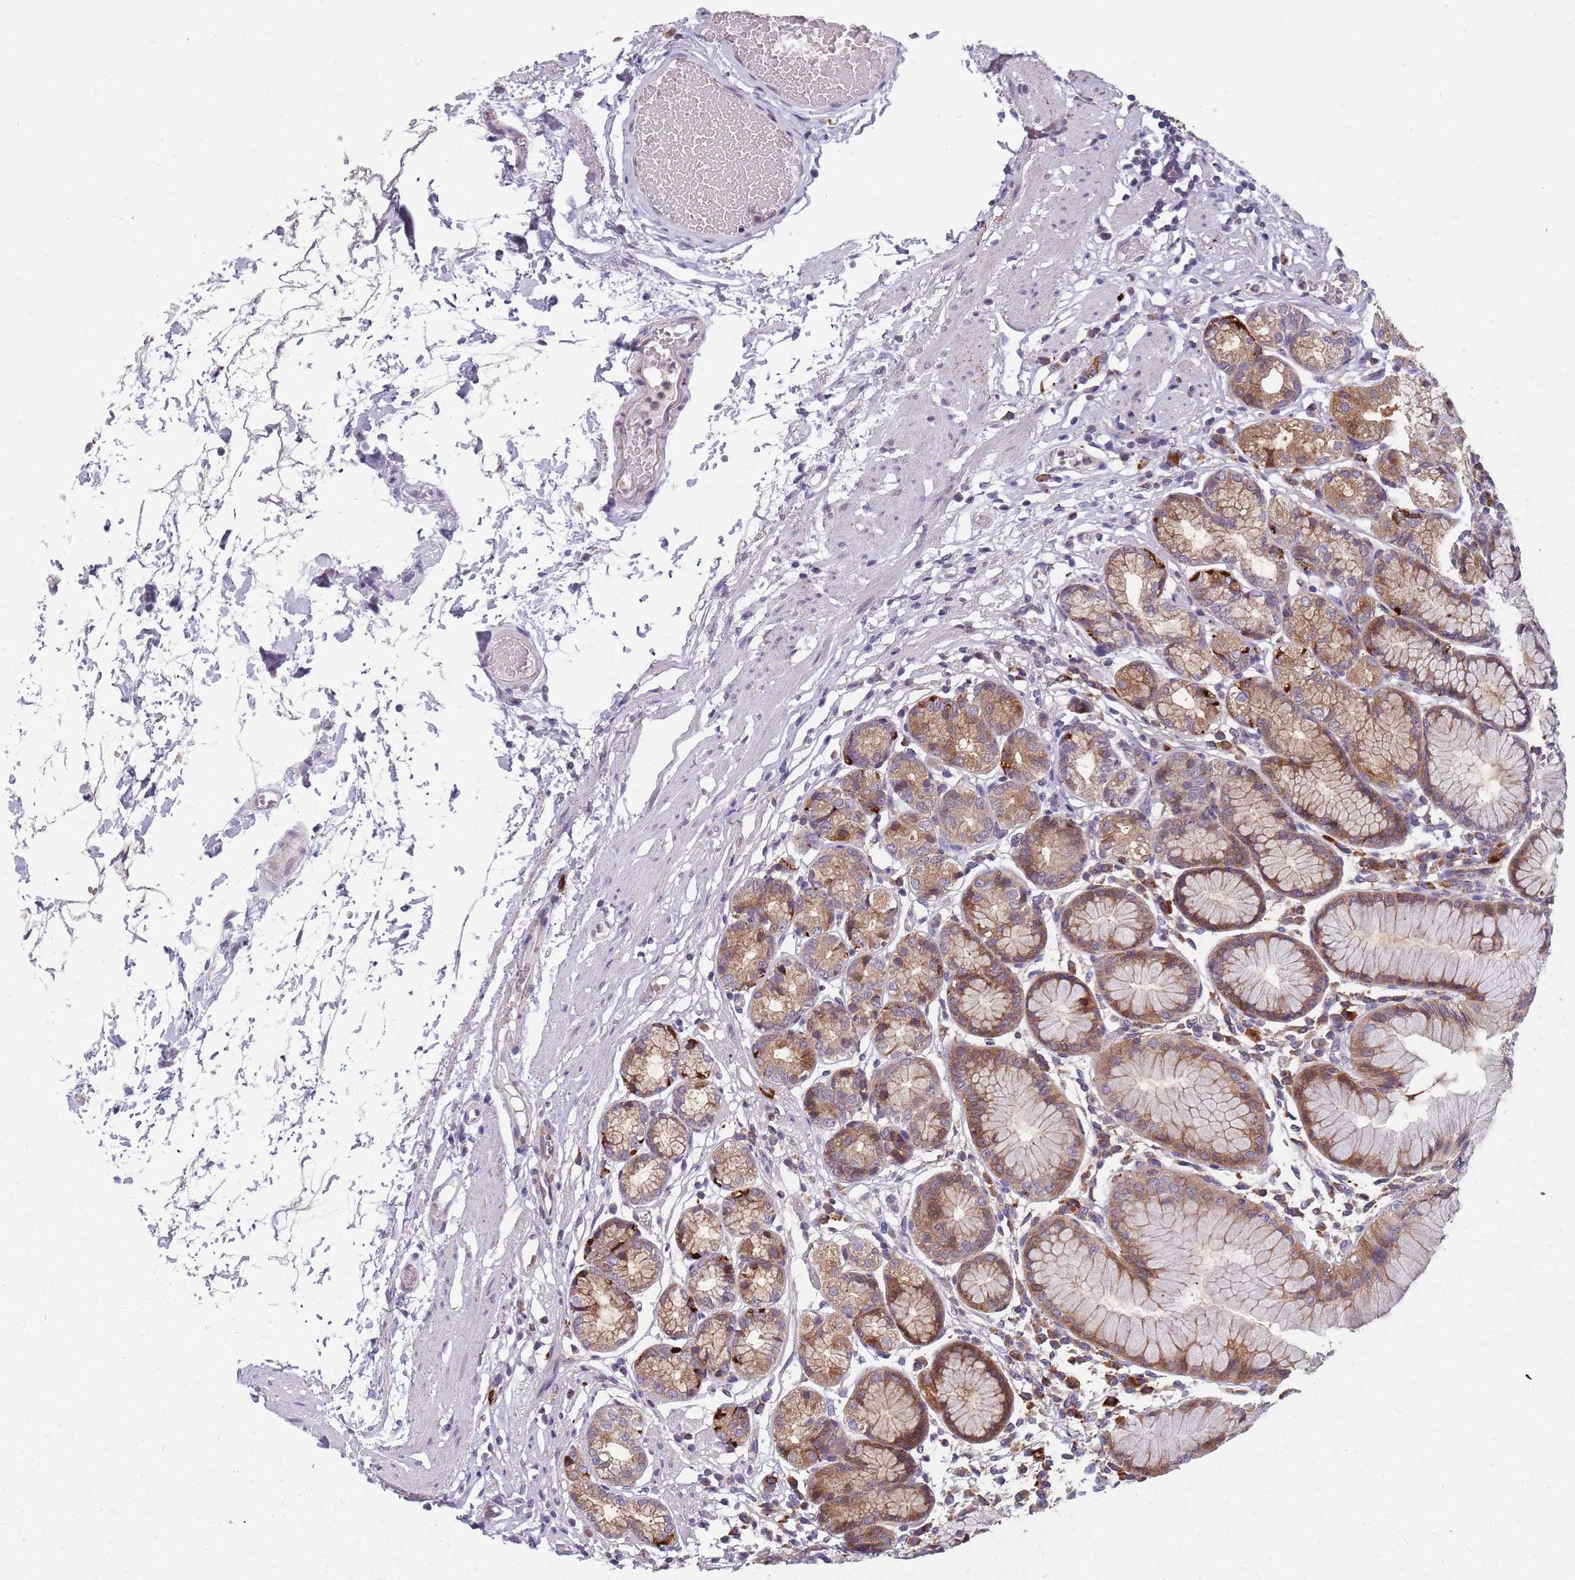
{"staining": {"intensity": "moderate", "quantity": "25%-75%", "location": "cytoplasmic/membranous"}, "tissue": "stomach", "cell_type": "Glandular cells", "image_type": "normal", "snomed": [{"axis": "morphology", "description": "Normal tissue, NOS"}, {"axis": "topography", "description": "Stomach"}], "caption": "DAB immunohistochemical staining of unremarkable stomach reveals moderate cytoplasmic/membranous protein expression in approximately 25%-75% of glandular cells. Using DAB (3,3'-diaminobenzidine) (brown) and hematoxylin (blue) stains, captured at high magnification using brightfield microscopy.", "gene": "NME4", "patient": {"sex": "female", "age": 57}}